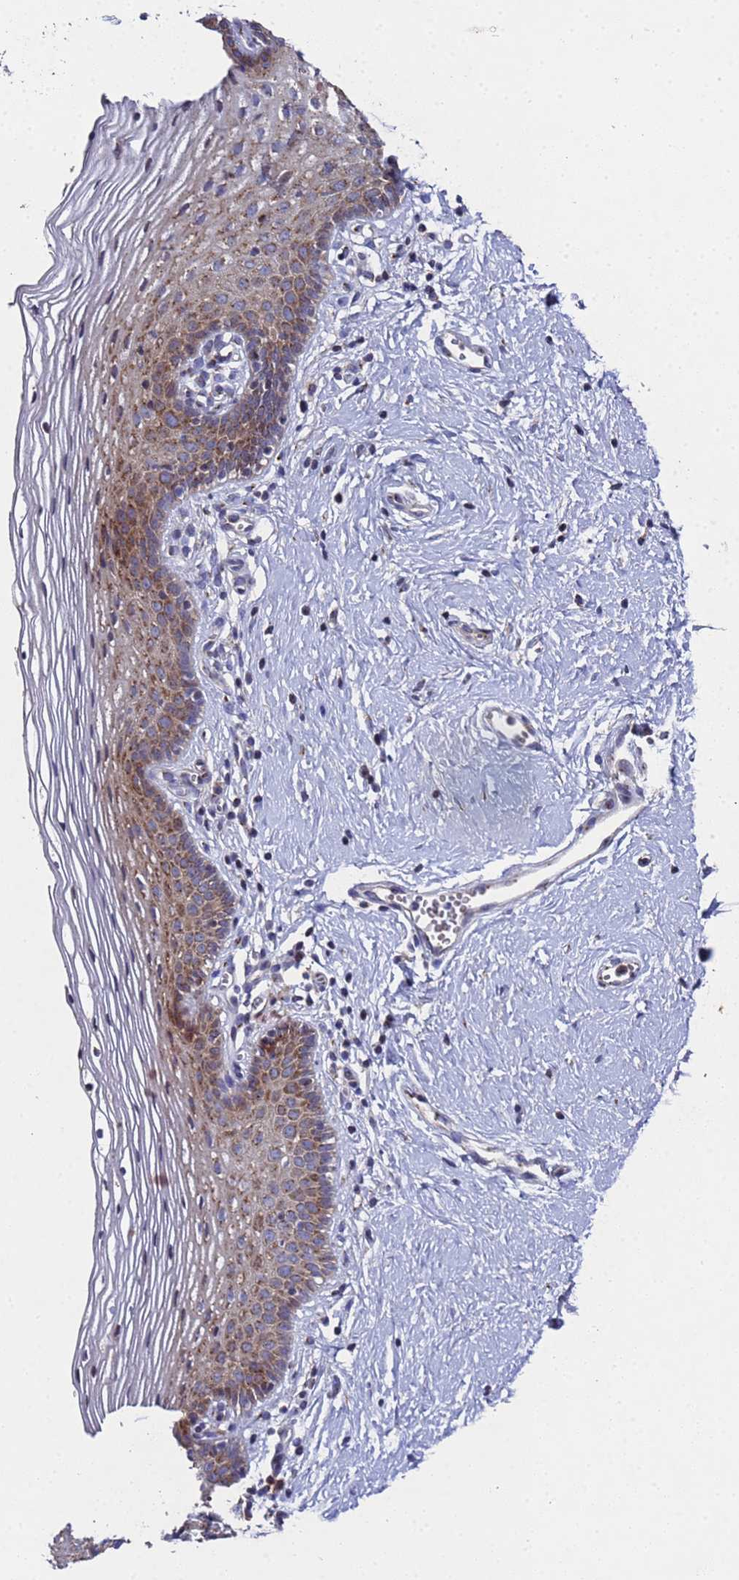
{"staining": {"intensity": "moderate", "quantity": "25%-75%", "location": "cytoplasmic/membranous"}, "tissue": "vagina", "cell_type": "Squamous epithelial cells", "image_type": "normal", "snomed": [{"axis": "morphology", "description": "Normal tissue, NOS"}, {"axis": "topography", "description": "Vagina"}], "caption": "This histopathology image displays immunohistochemistry (IHC) staining of normal vagina, with medium moderate cytoplasmic/membranous positivity in approximately 25%-75% of squamous epithelial cells.", "gene": "NSUN6", "patient": {"sex": "female", "age": 32}}